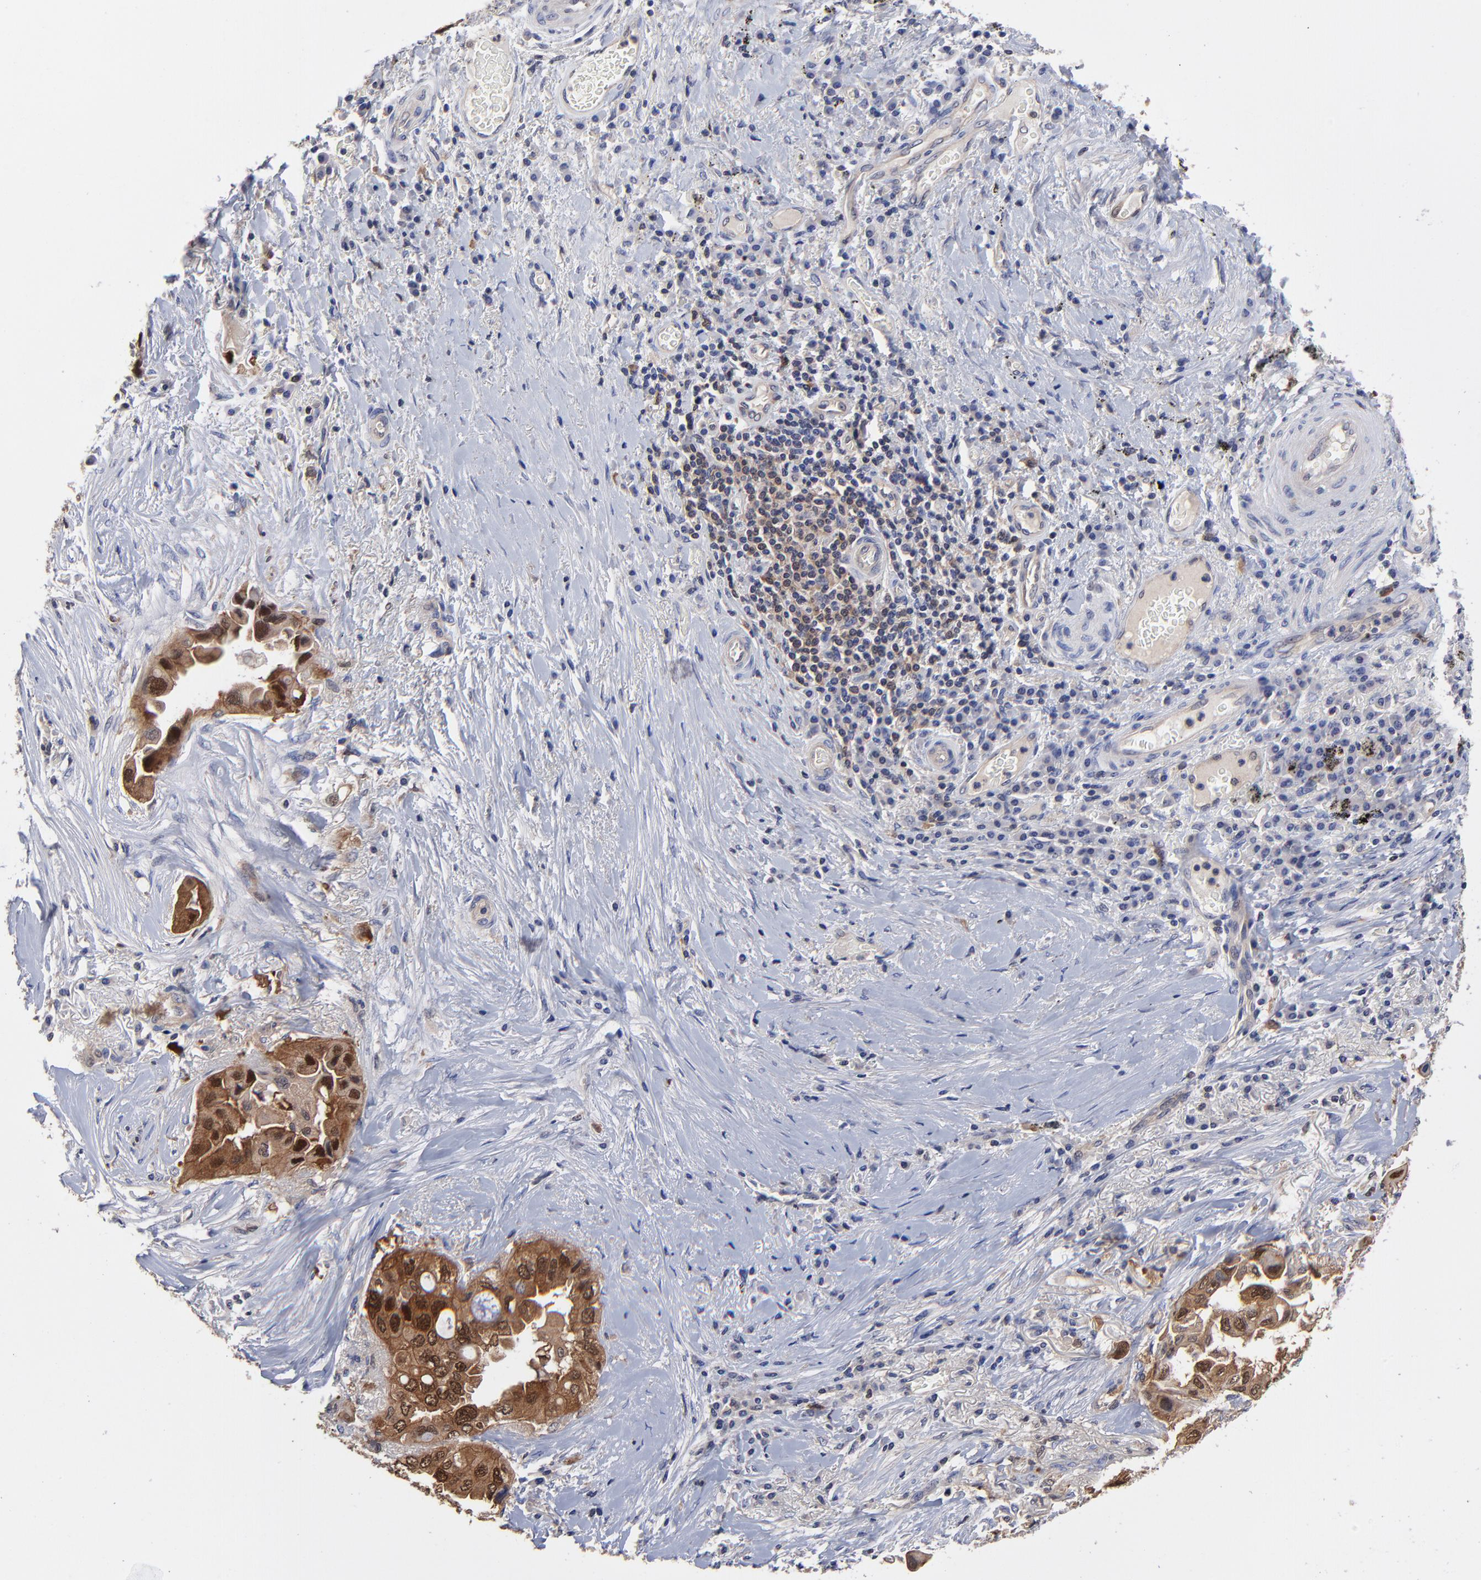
{"staining": {"intensity": "moderate", "quantity": ">75%", "location": "cytoplasmic/membranous,nuclear"}, "tissue": "lung cancer", "cell_type": "Tumor cells", "image_type": "cancer", "snomed": [{"axis": "morphology", "description": "Adenocarcinoma, NOS"}, {"axis": "topography", "description": "Lung"}], "caption": "Tumor cells reveal moderate cytoplasmic/membranous and nuclear positivity in approximately >75% of cells in lung adenocarcinoma.", "gene": "DCTPP1", "patient": {"sex": "female", "age": 76}}